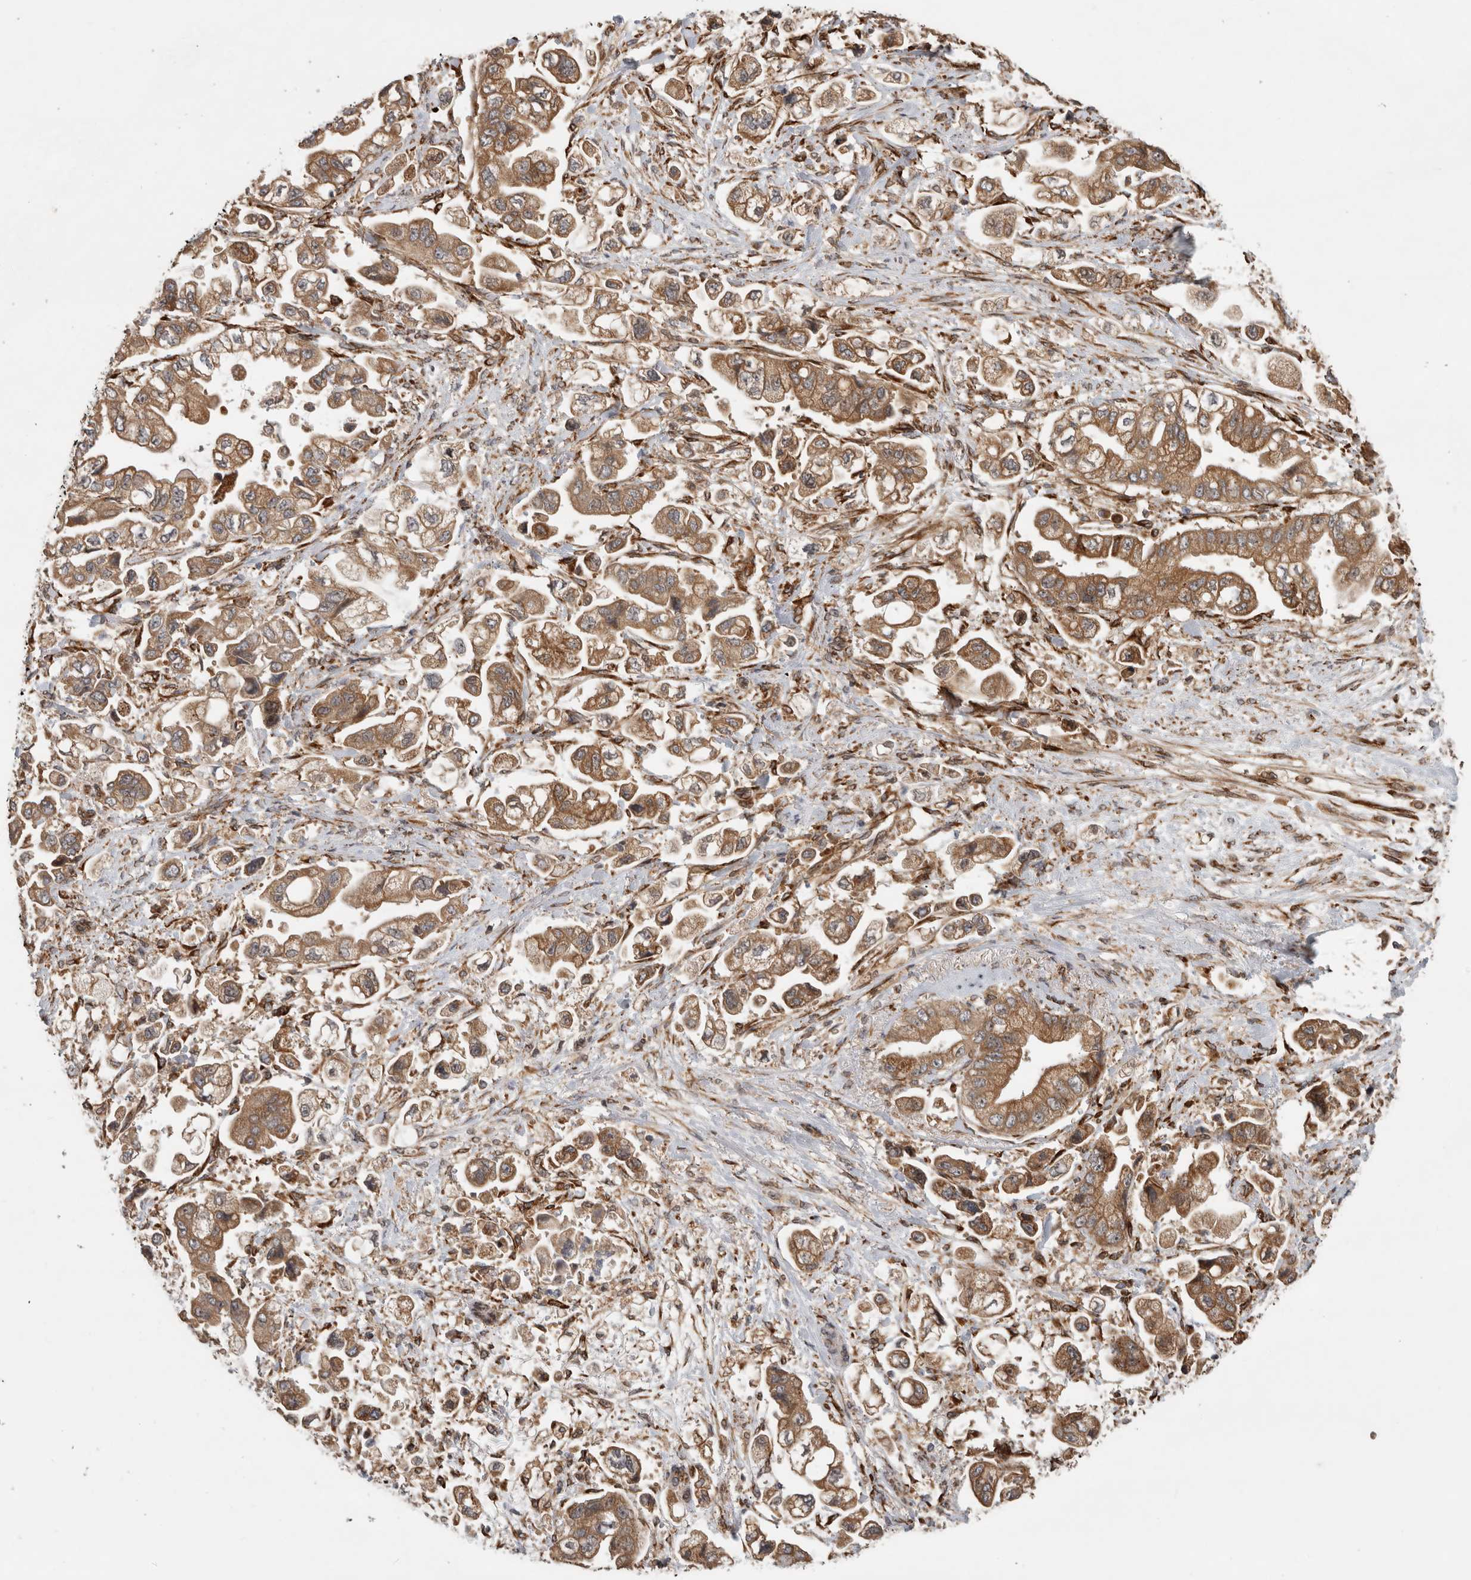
{"staining": {"intensity": "moderate", "quantity": ">75%", "location": "cytoplasmic/membranous"}, "tissue": "stomach cancer", "cell_type": "Tumor cells", "image_type": "cancer", "snomed": [{"axis": "morphology", "description": "Adenocarcinoma, NOS"}, {"axis": "topography", "description": "Stomach"}], "caption": "Moderate cytoplasmic/membranous expression is present in approximately >75% of tumor cells in stomach adenocarcinoma. (DAB IHC, brown staining for protein, blue staining for nuclei).", "gene": "TUBD1", "patient": {"sex": "male", "age": 62}}